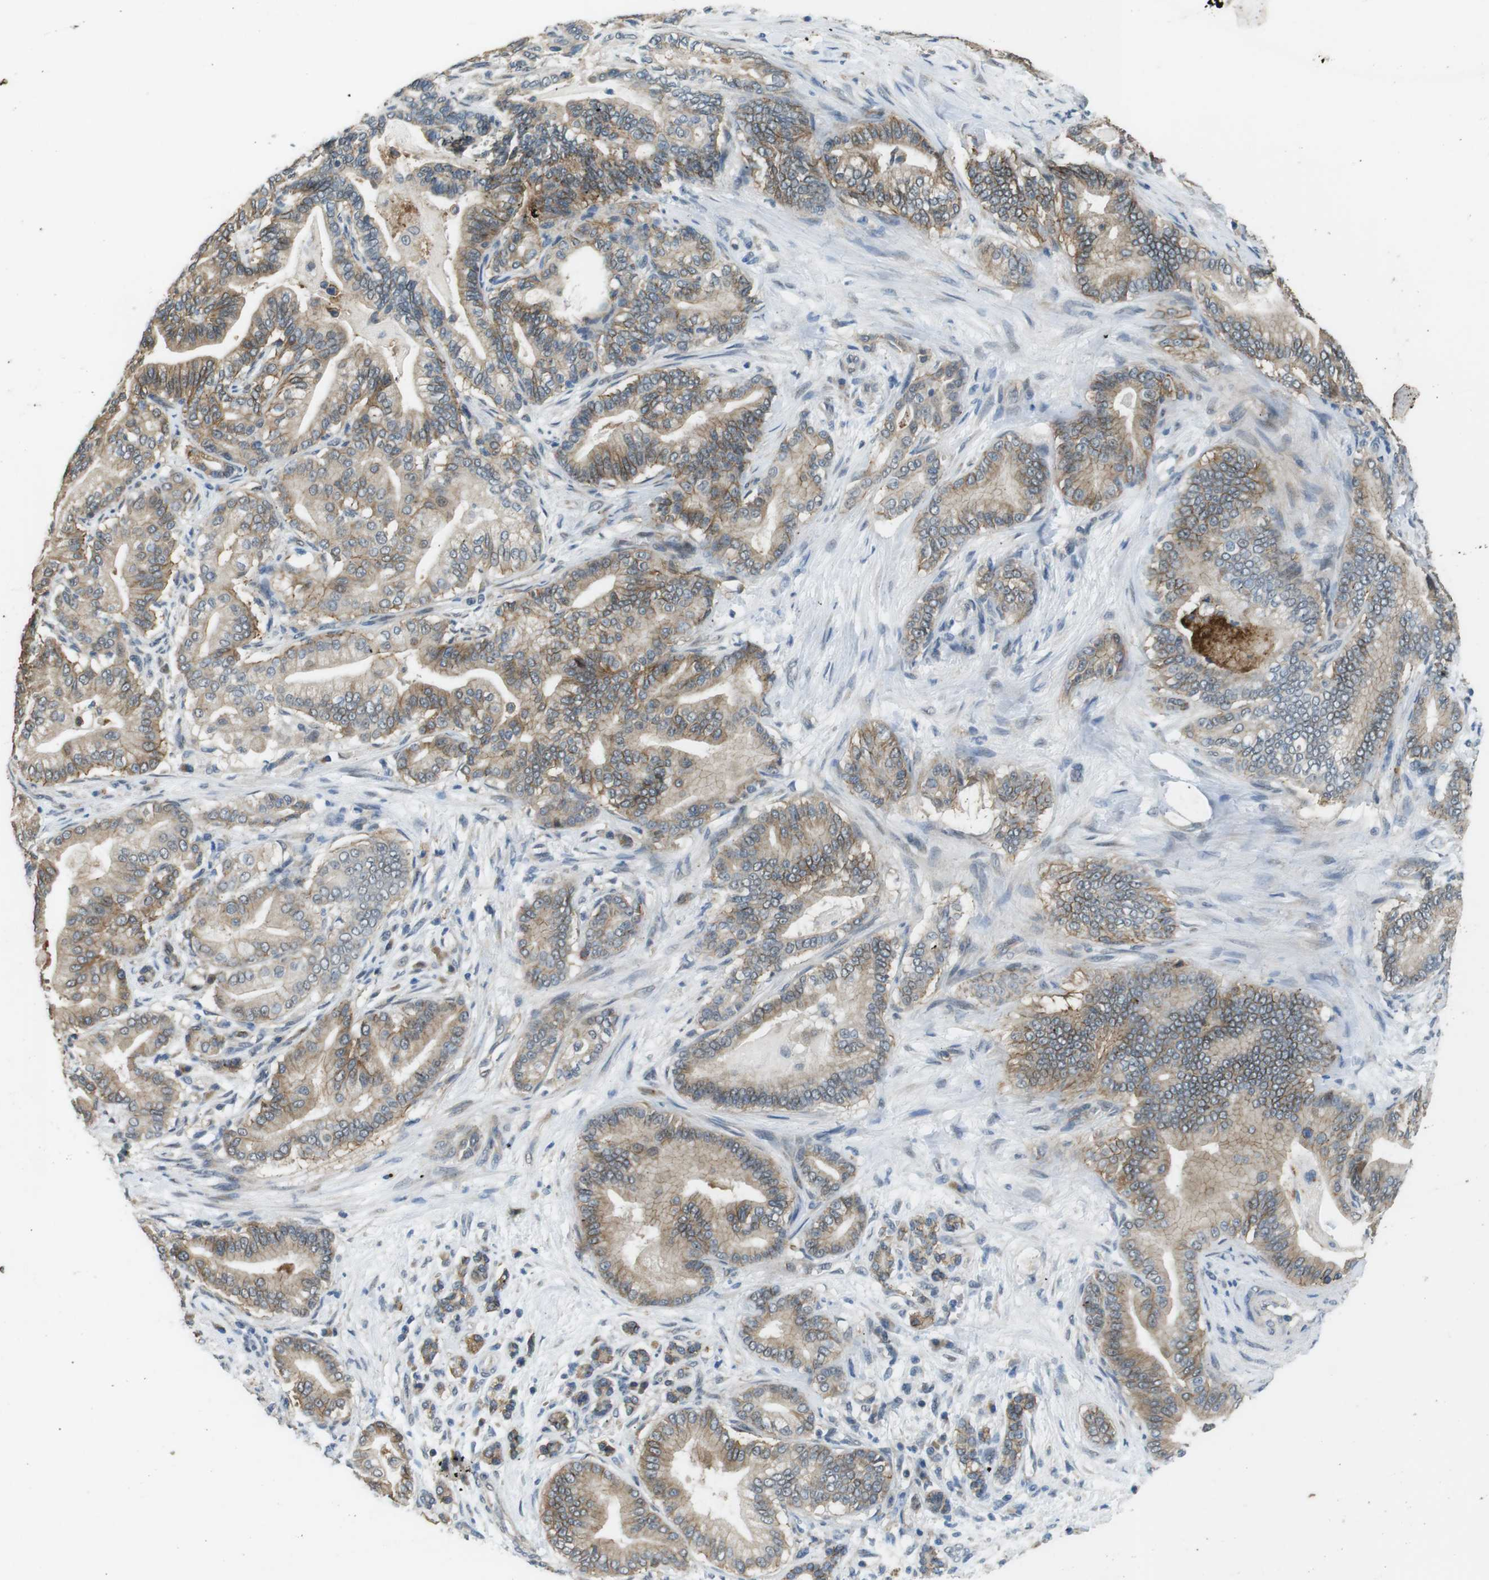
{"staining": {"intensity": "moderate", "quantity": "25%-75%", "location": "cytoplasmic/membranous"}, "tissue": "pancreatic cancer", "cell_type": "Tumor cells", "image_type": "cancer", "snomed": [{"axis": "morphology", "description": "Normal tissue, NOS"}, {"axis": "morphology", "description": "Adenocarcinoma, NOS"}, {"axis": "topography", "description": "Pancreas"}], "caption": "Immunohistochemical staining of human pancreatic cancer (adenocarcinoma) demonstrates medium levels of moderate cytoplasmic/membranous protein expression in approximately 25%-75% of tumor cells.", "gene": "CLDN7", "patient": {"sex": "male", "age": 63}}